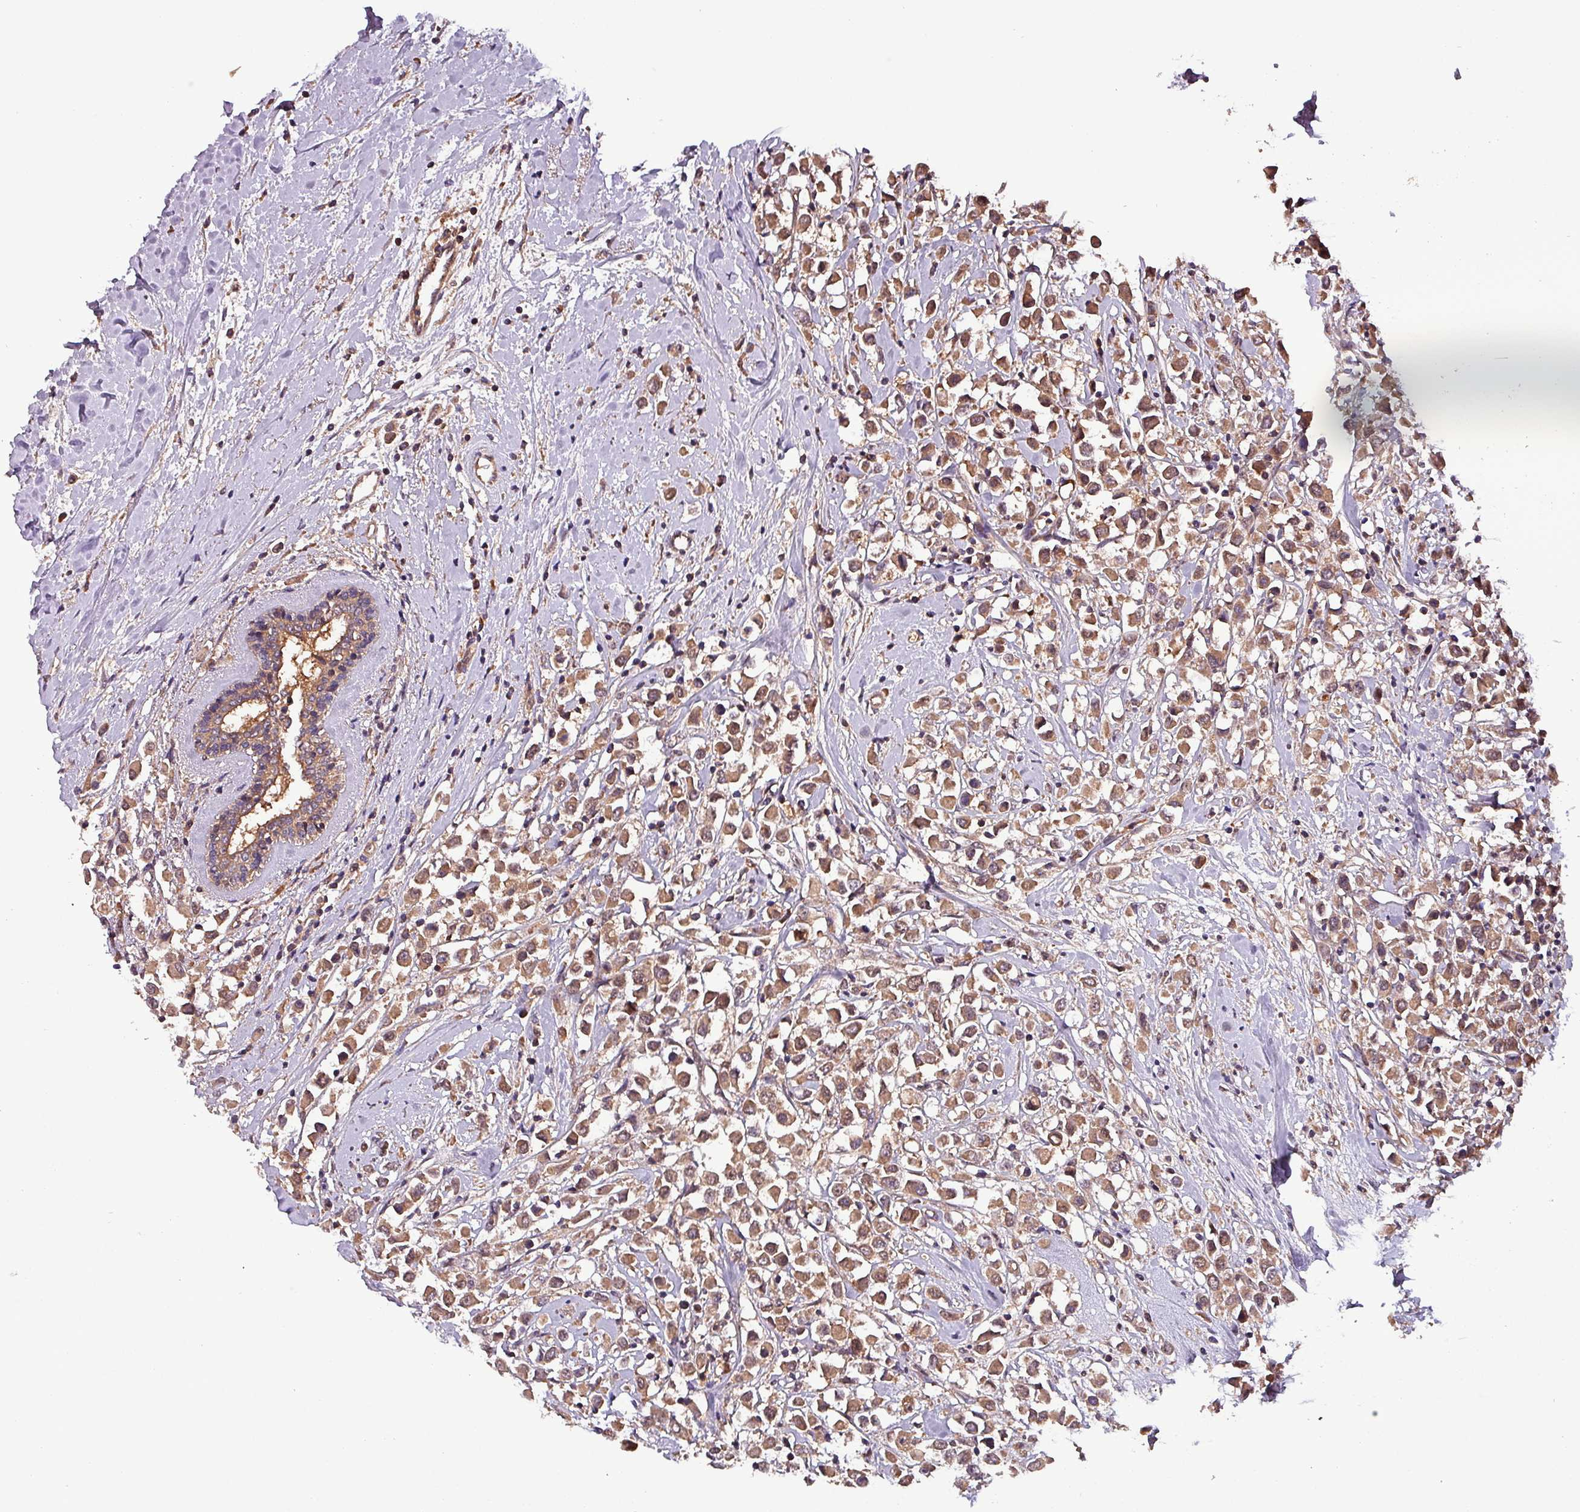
{"staining": {"intensity": "moderate", "quantity": ">75%", "location": "cytoplasmic/membranous"}, "tissue": "breast cancer", "cell_type": "Tumor cells", "image_type": "cancer", "snomed": [{"axis": "morphology", "description": "Duct carcinoma"}, {"axis": "topography", "description": "Breast"}], "caption": "Immunohistochemical staining of human intraductal carcinoma (breast) exhibits medium levels of moderate cytoplasmic/membranous expression in approximately >75% of tumor cells.", "gene": "PAFAH1B2", "patient": {"sex": "female", "age": 87}}